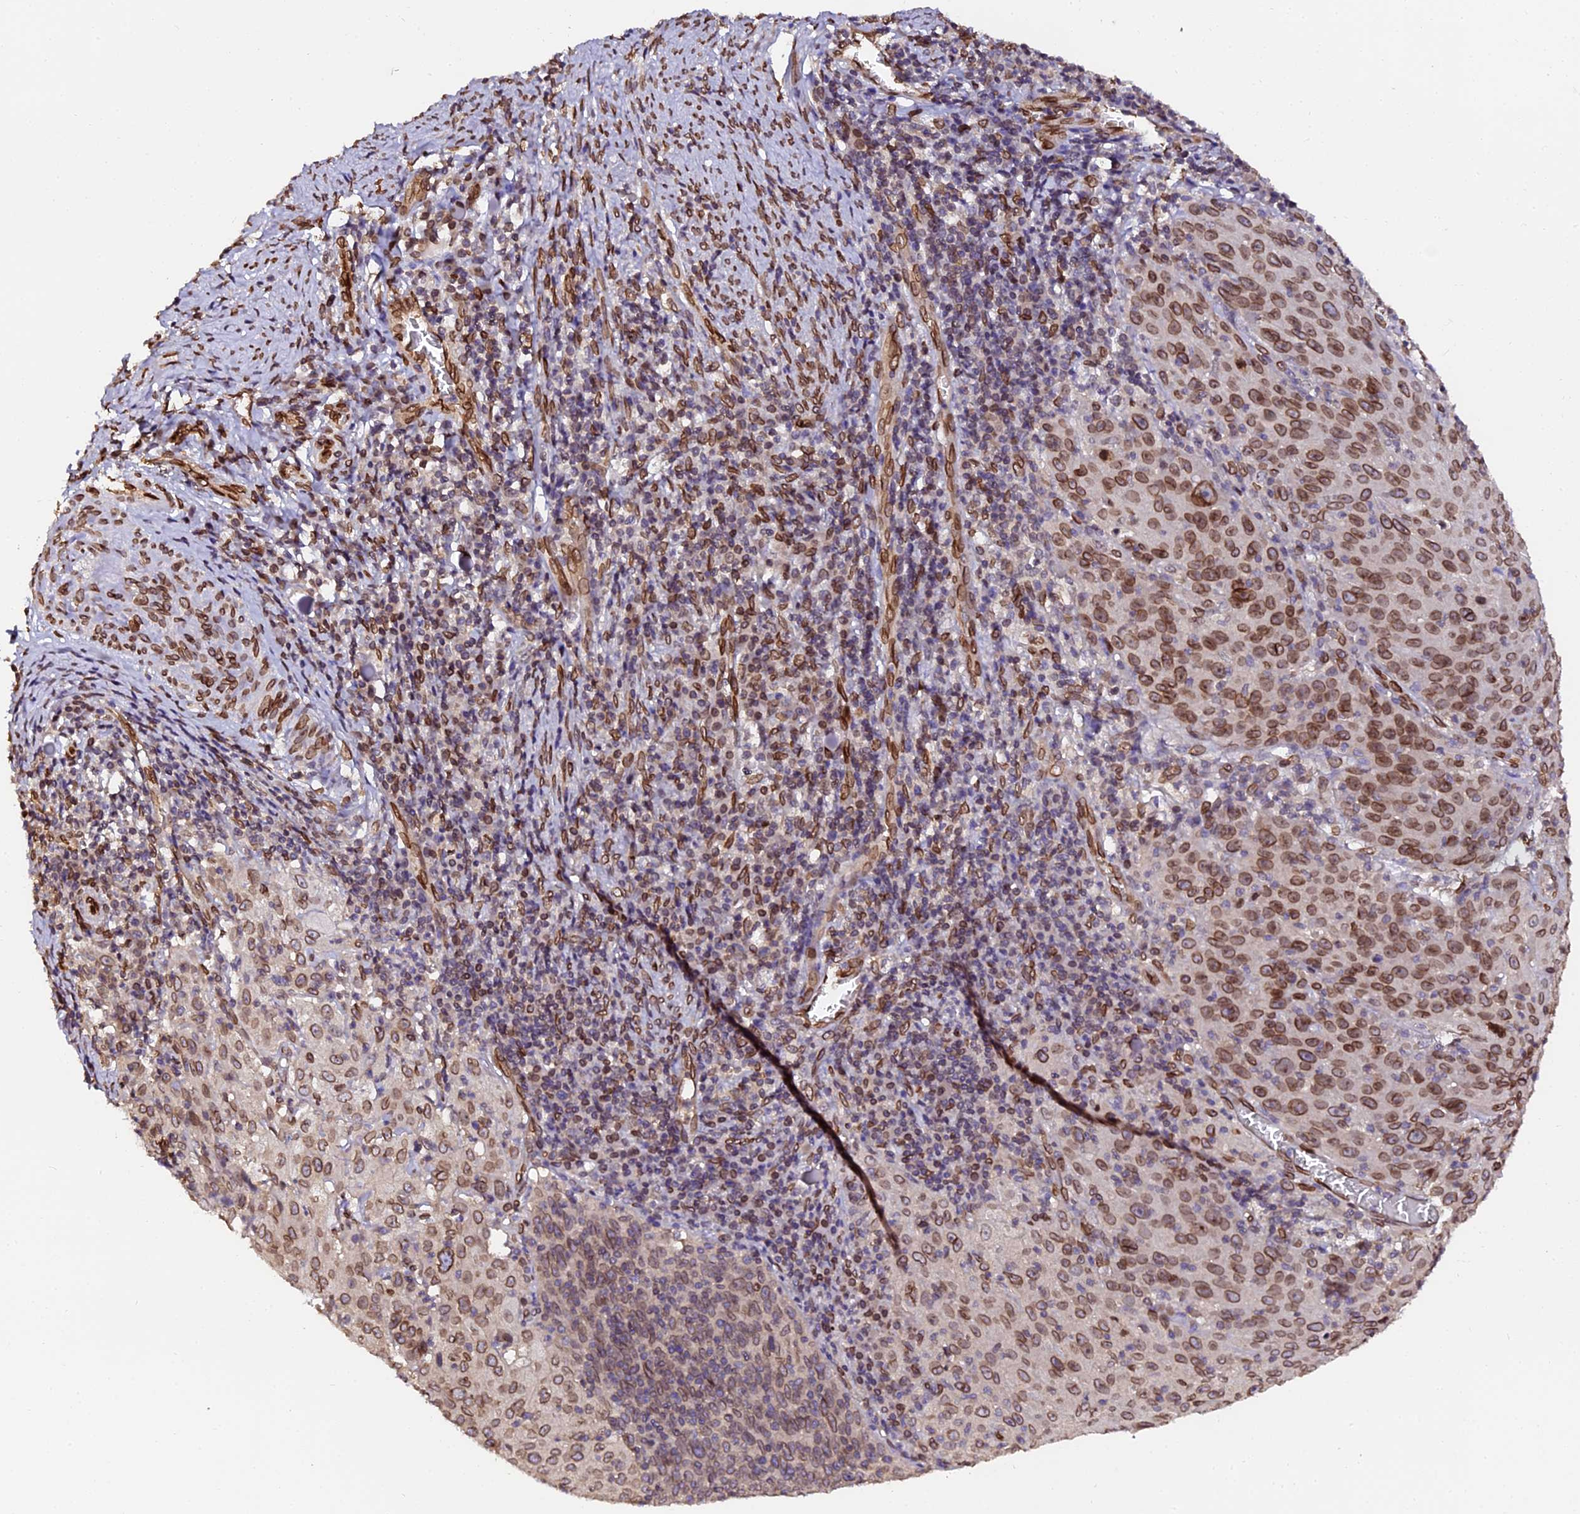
{"staining": {"intensity": "moderate", "quantity": ">75%", "location": "cytoplasmic/membranous,nuclear"}, "tissue": "cervical cancer", "cell_type": "Tumor cells", "image_type": "cancer", "snomed": [{"axis": "morphology", "description": "Squamous cell carcinoma, NOS"}, {"axis": "topography", "description": "Cervix"}], "caption": "An image of cervical cancer stained for a protein demonstrates moderate cytoplasmic/membranous and nuclear brown staining in tumor cells.", "gene": "ANAPC5", "patient": {"sex": "female", "age": 50}}